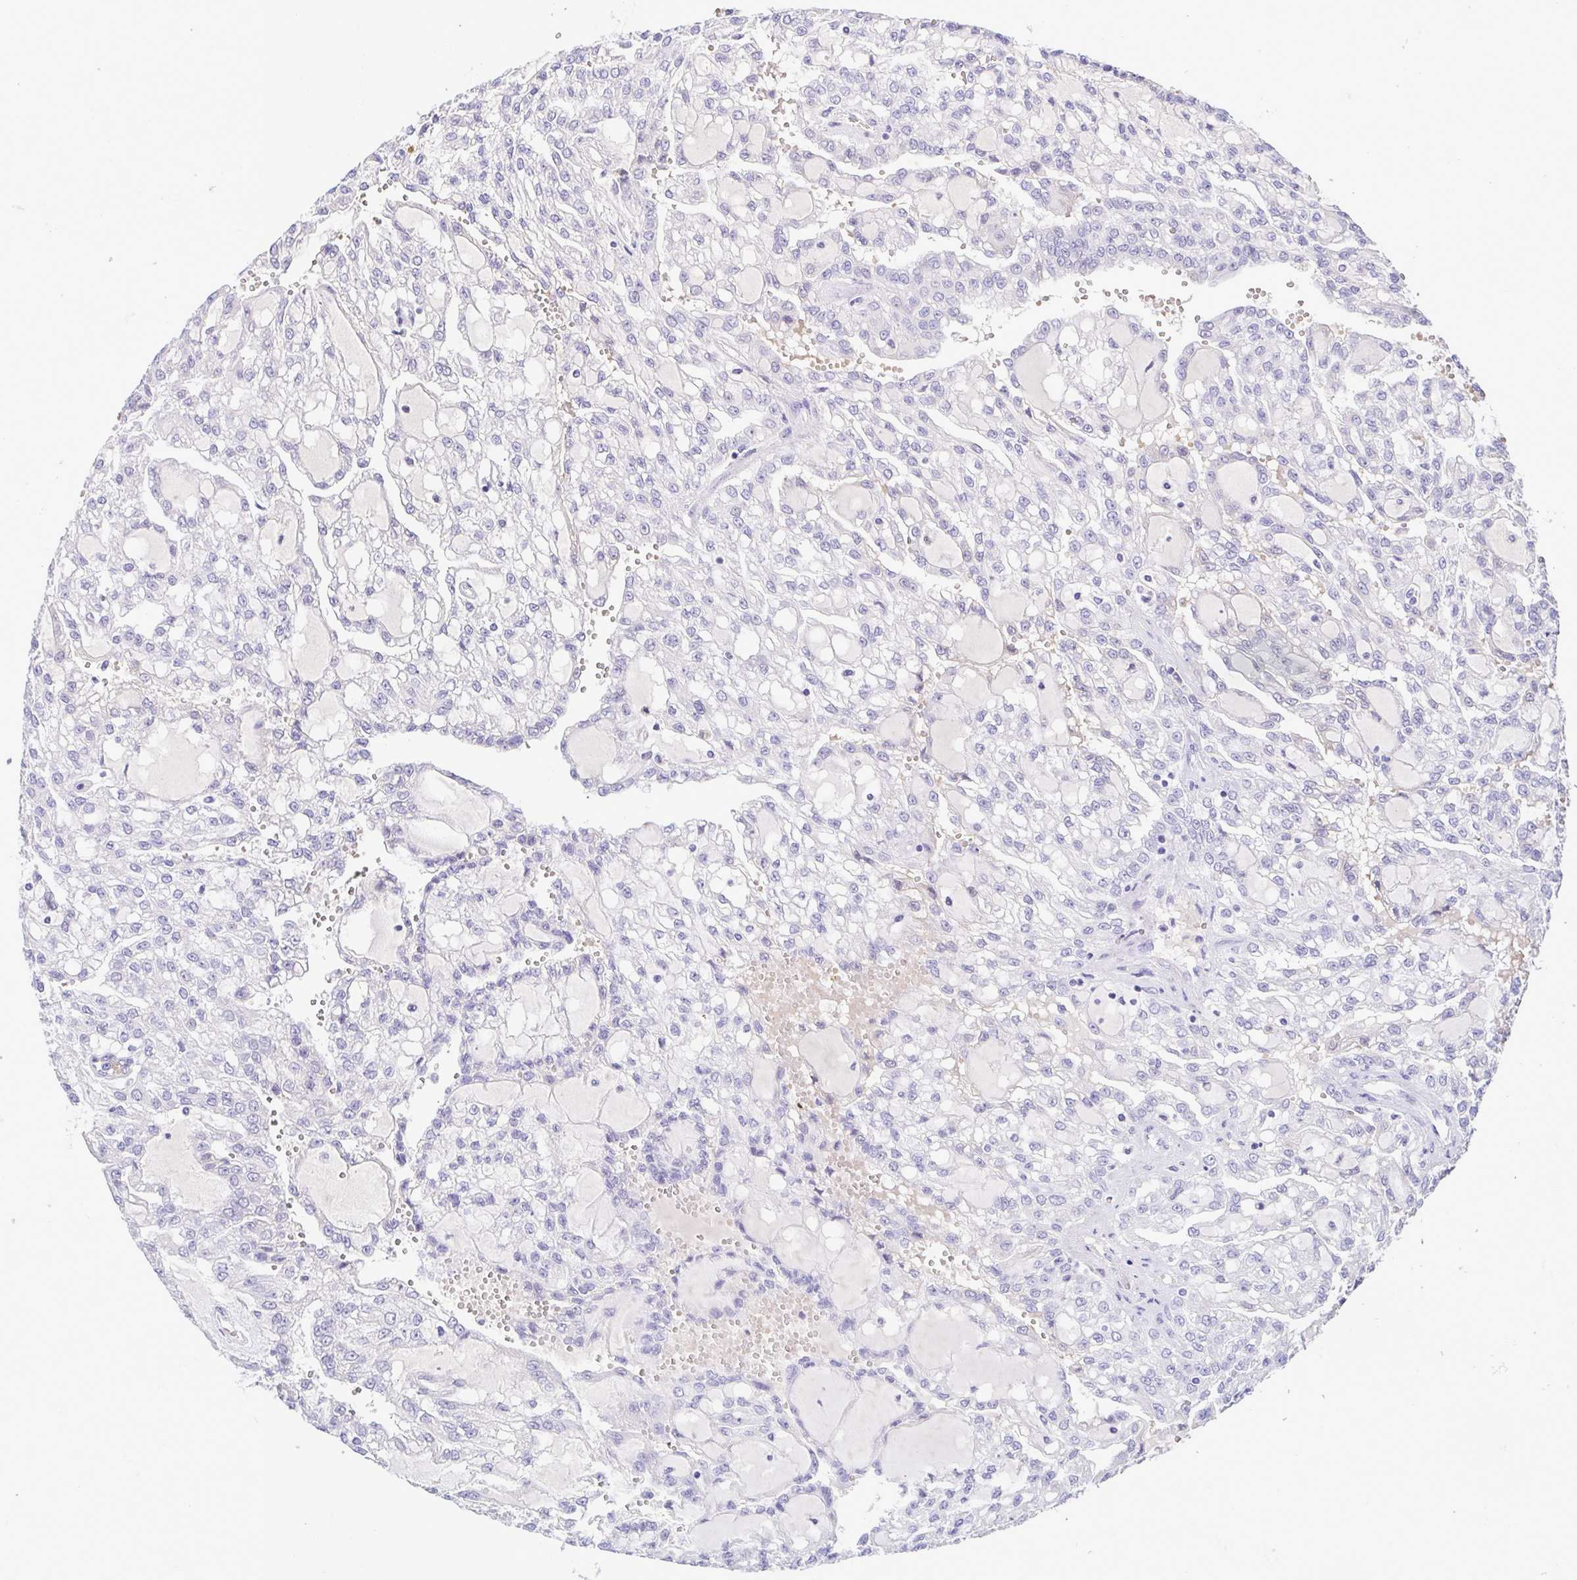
{"staining": {"intensity": "negative", "quantity": "none", "location": "none"}, "tissue": "renal cancer", "cell_type": "Tumor cells", "image_type": "cancer", "snomed": [{"axis": "morphology", "description": "Adenocarcinoma, NOS"}, {"axis": "topography", "description": "Kidney"}], "caption": "Tumor cells are negative for protein expression in human renal cancer. The staining is performed using DAB (3,3'-diaminobenzidine) brown chromogen with nuclei counter-stained in using hematoxylin.", "gene": "TIPIN", "patient": {"sex": "male", "age": 63}}